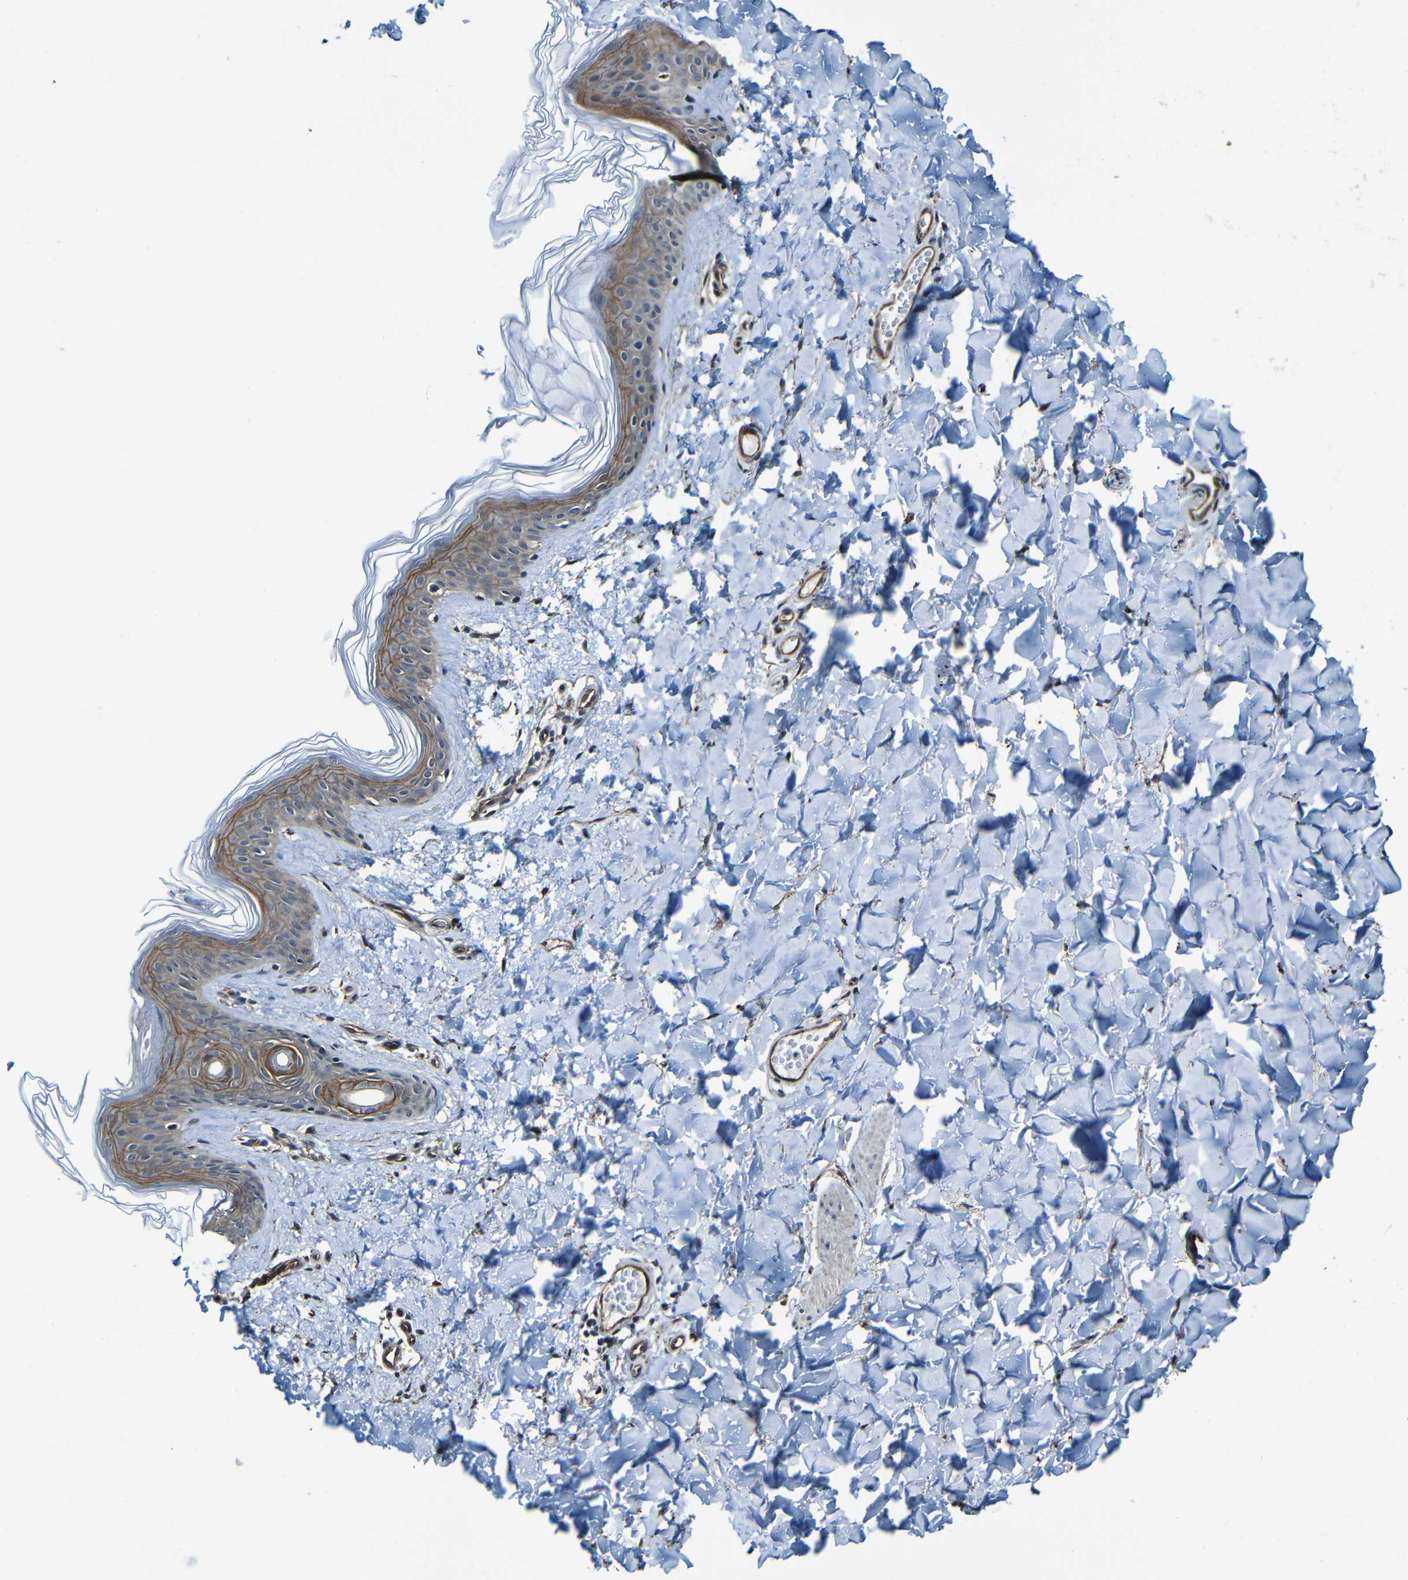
{"staining": {"intensity": "moderate", "quantity": ">75%", "location": "cytoplasmic/membranous"}, "tissue": "skin", "cell_type": "Fibroblasts", "image_type": "normal", "snomed": [{"axis": "morphology", "description": "Normal tissue, NOS"}, {"axis": "topography", "description": "Skin"}], "caption": "Moderate cytoplasmic/membranous expression for a protein is identified in about >75% of fibroblasts of unremarkable skin using immunohistochemistry (IHC).", "gene": "LGR5", "patient": {"sex": "female", "age": 41}}